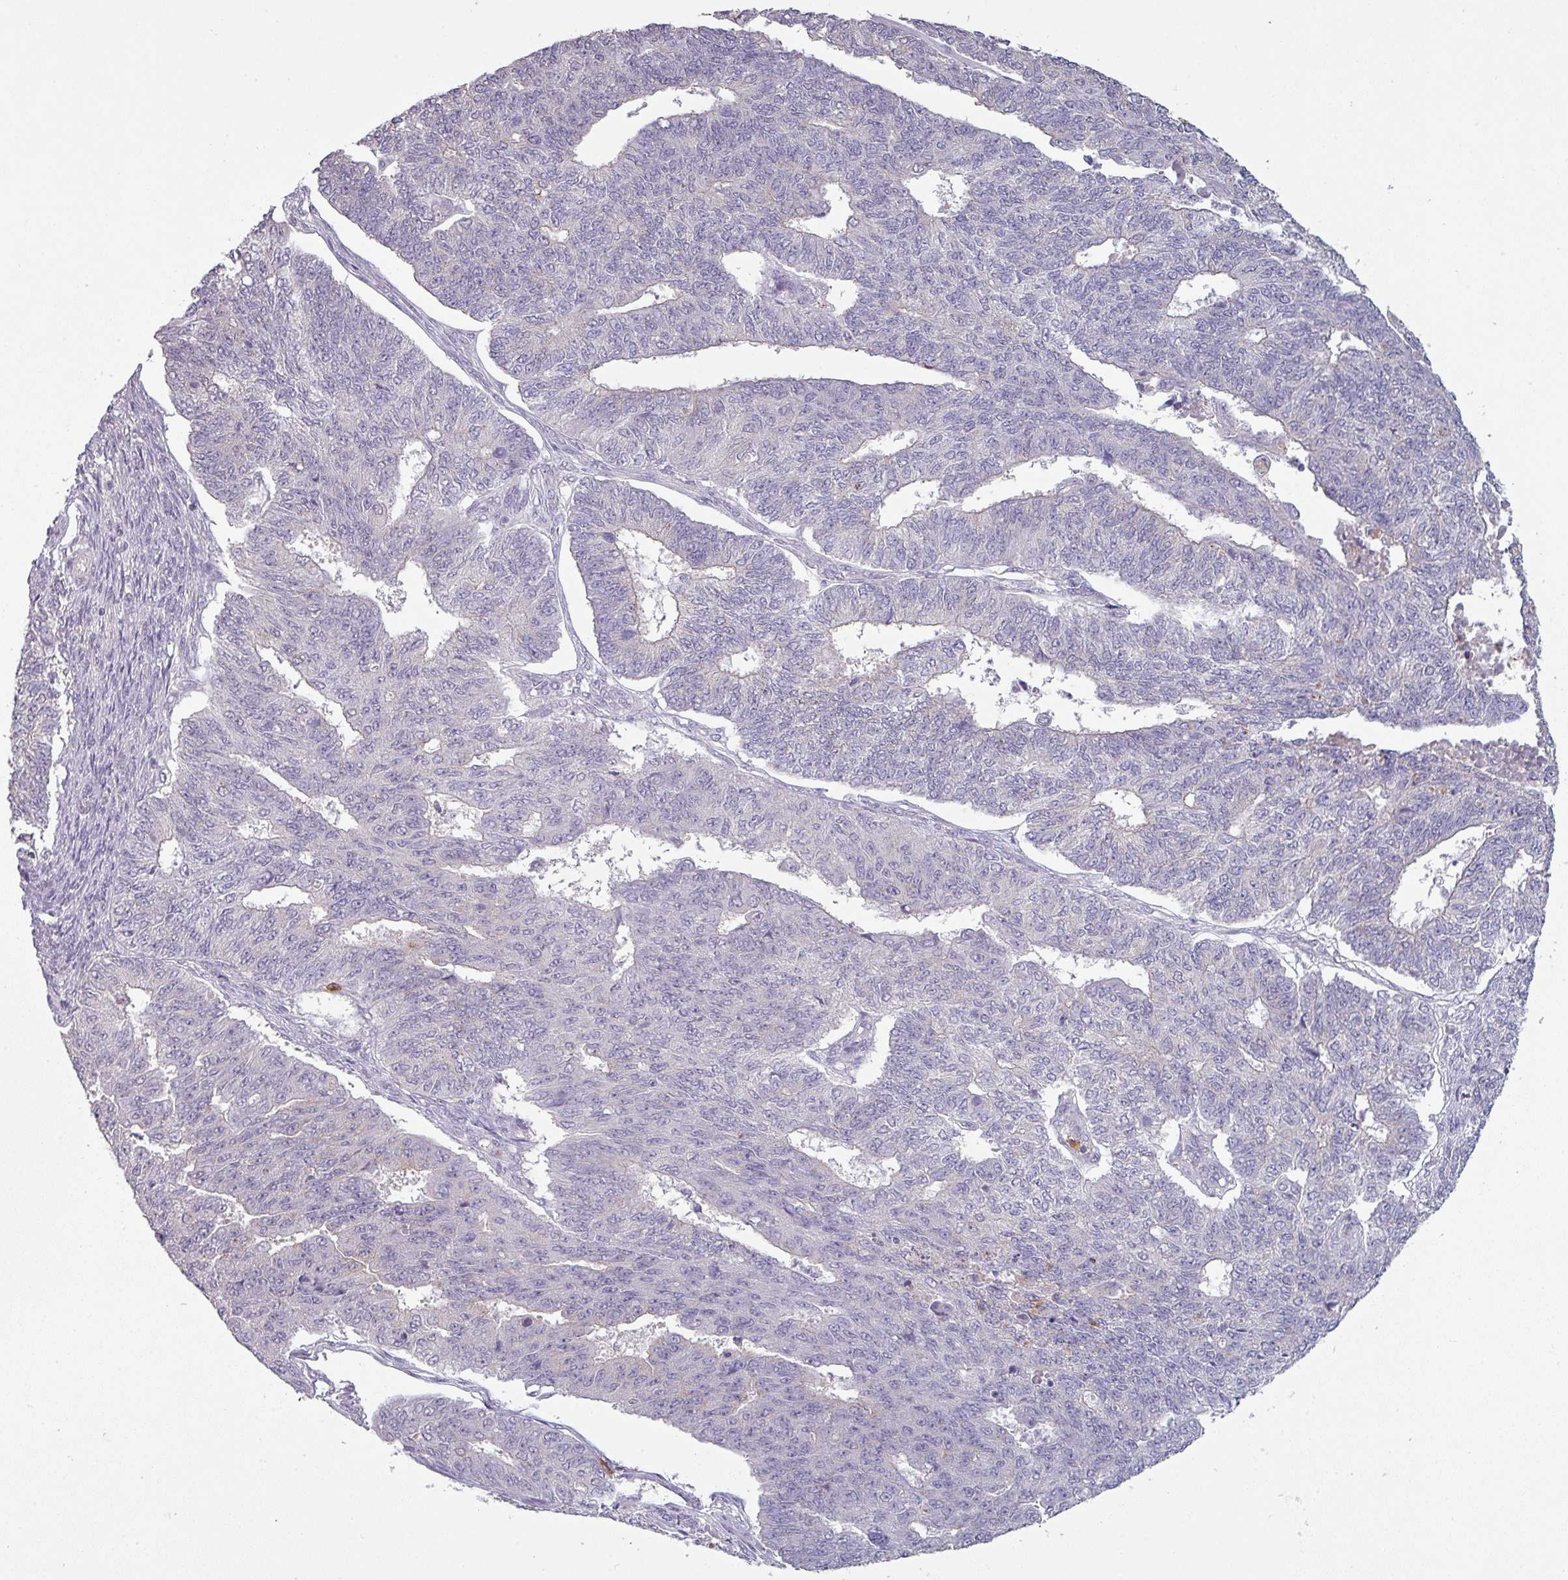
{"staining": {"intensity": "negative", "quantity": "none", "location": "none"}, "tissue": "endometrial cancer", "cell_type": "Tumor cells", "image_type": "cancer", "snomed": [{"axis": "morphology", "description": "Adenocarcinoma, NOS"}, {"axis": "topography", "description": "Endometrium"}], "caption": "This micrograph is of endometrial cancer stained with IHC to label a protein in brown with the nuclei are counter-stained blue. There is no expression in tumor cells.", "gene": "MAGEC3", "patient": {"sex": "female", "age": 32}}